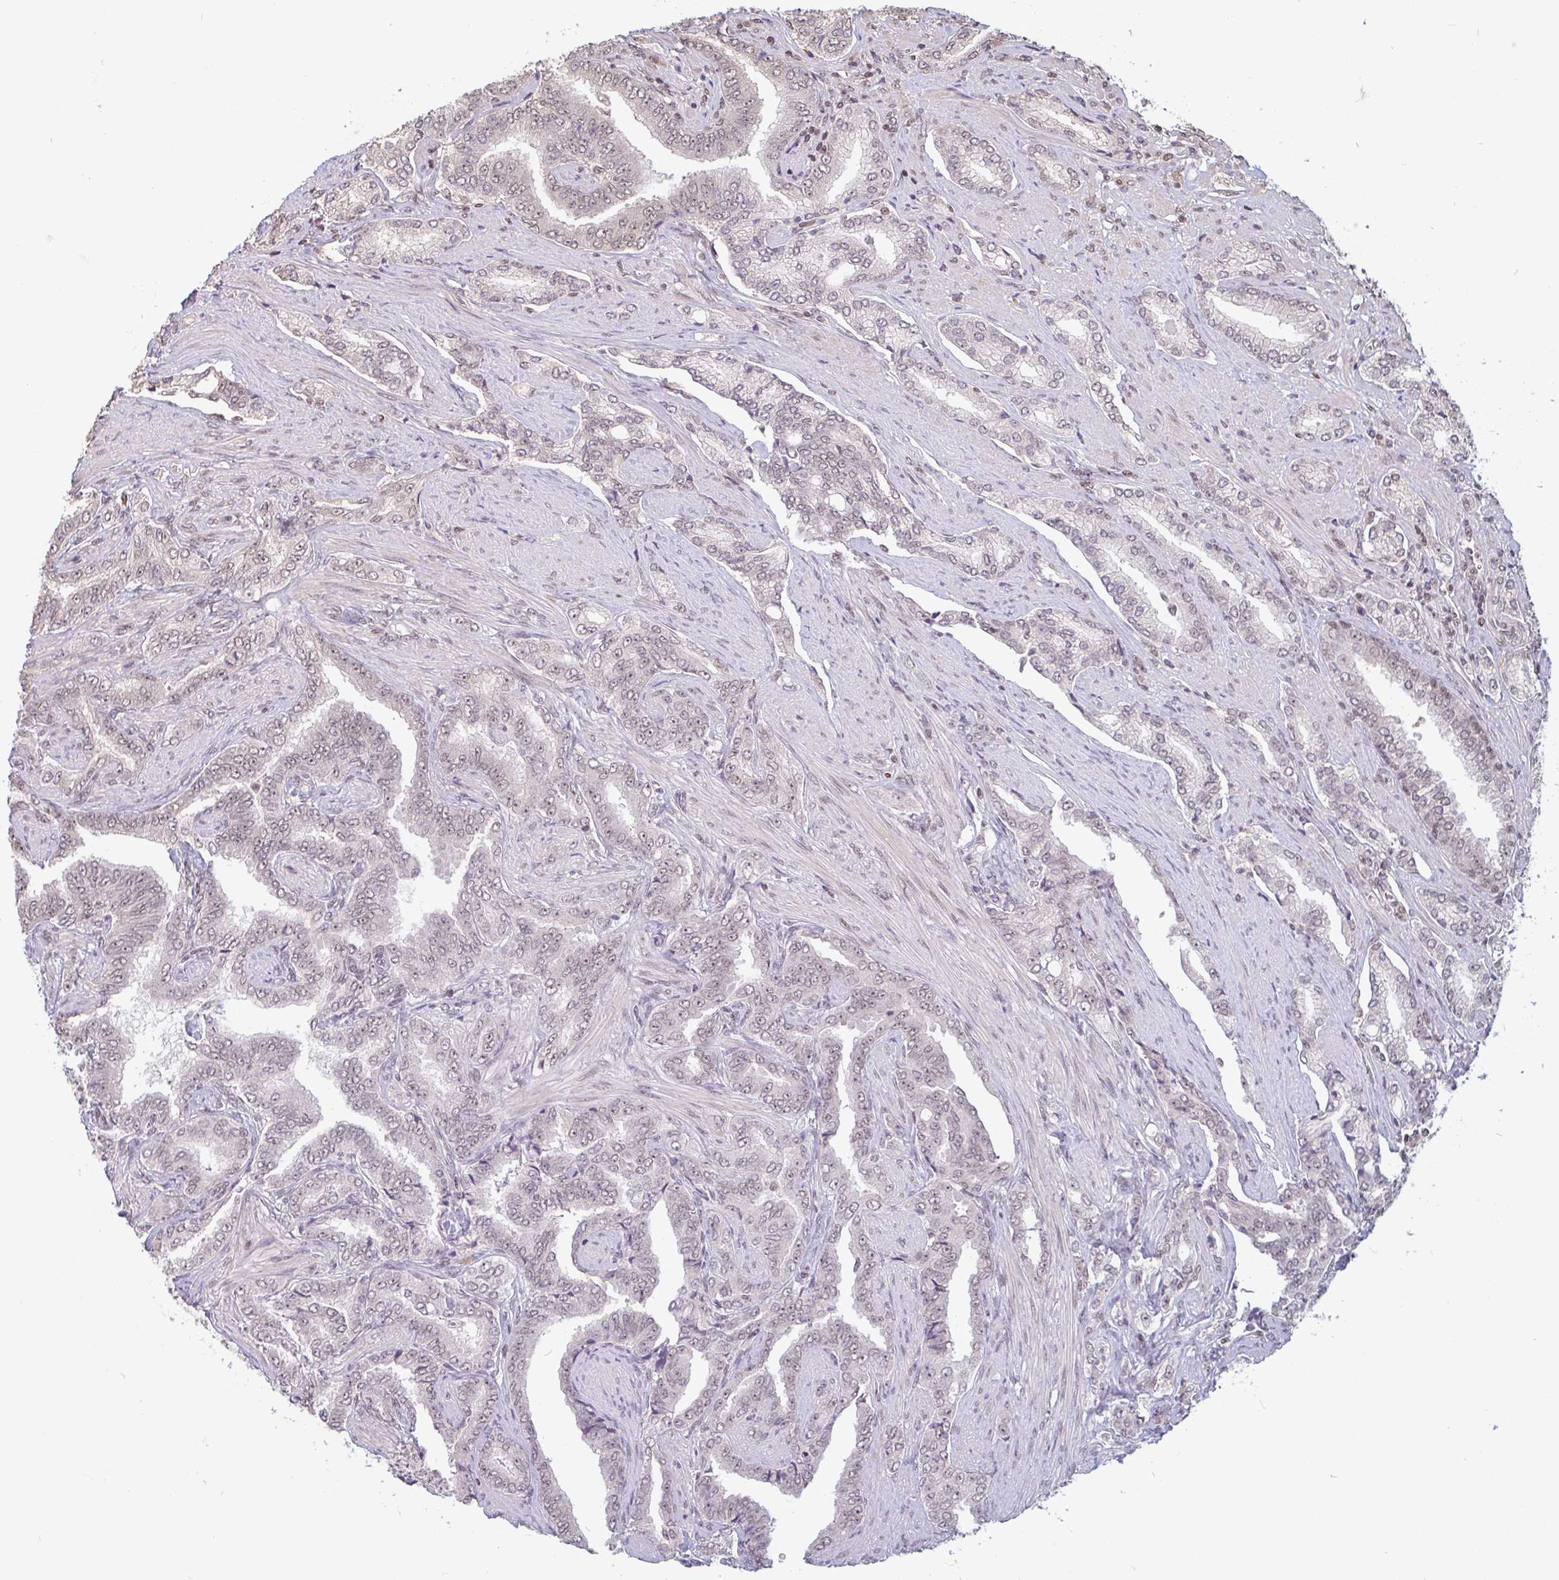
{"staining": {"intensity": "weak", "quantity": ">75%", "location": "nuclear"}, "tissue": "prostate cancer", "cell_type": "Tumor cells", "image_type": "cancer", "snomed": [{"axis": "morphology", "description": "Adenocarcinoma, High grade"}, {"axis": "topography", "description": "Prostate"}], "caption": "IHC of prostate high-grade adenocarcinoma exhibits low levels of weak nuclear positivity in approximately >75% of tumor cells.", "gene": "DR1", "patient": {"sex": "male", "age": 72}}